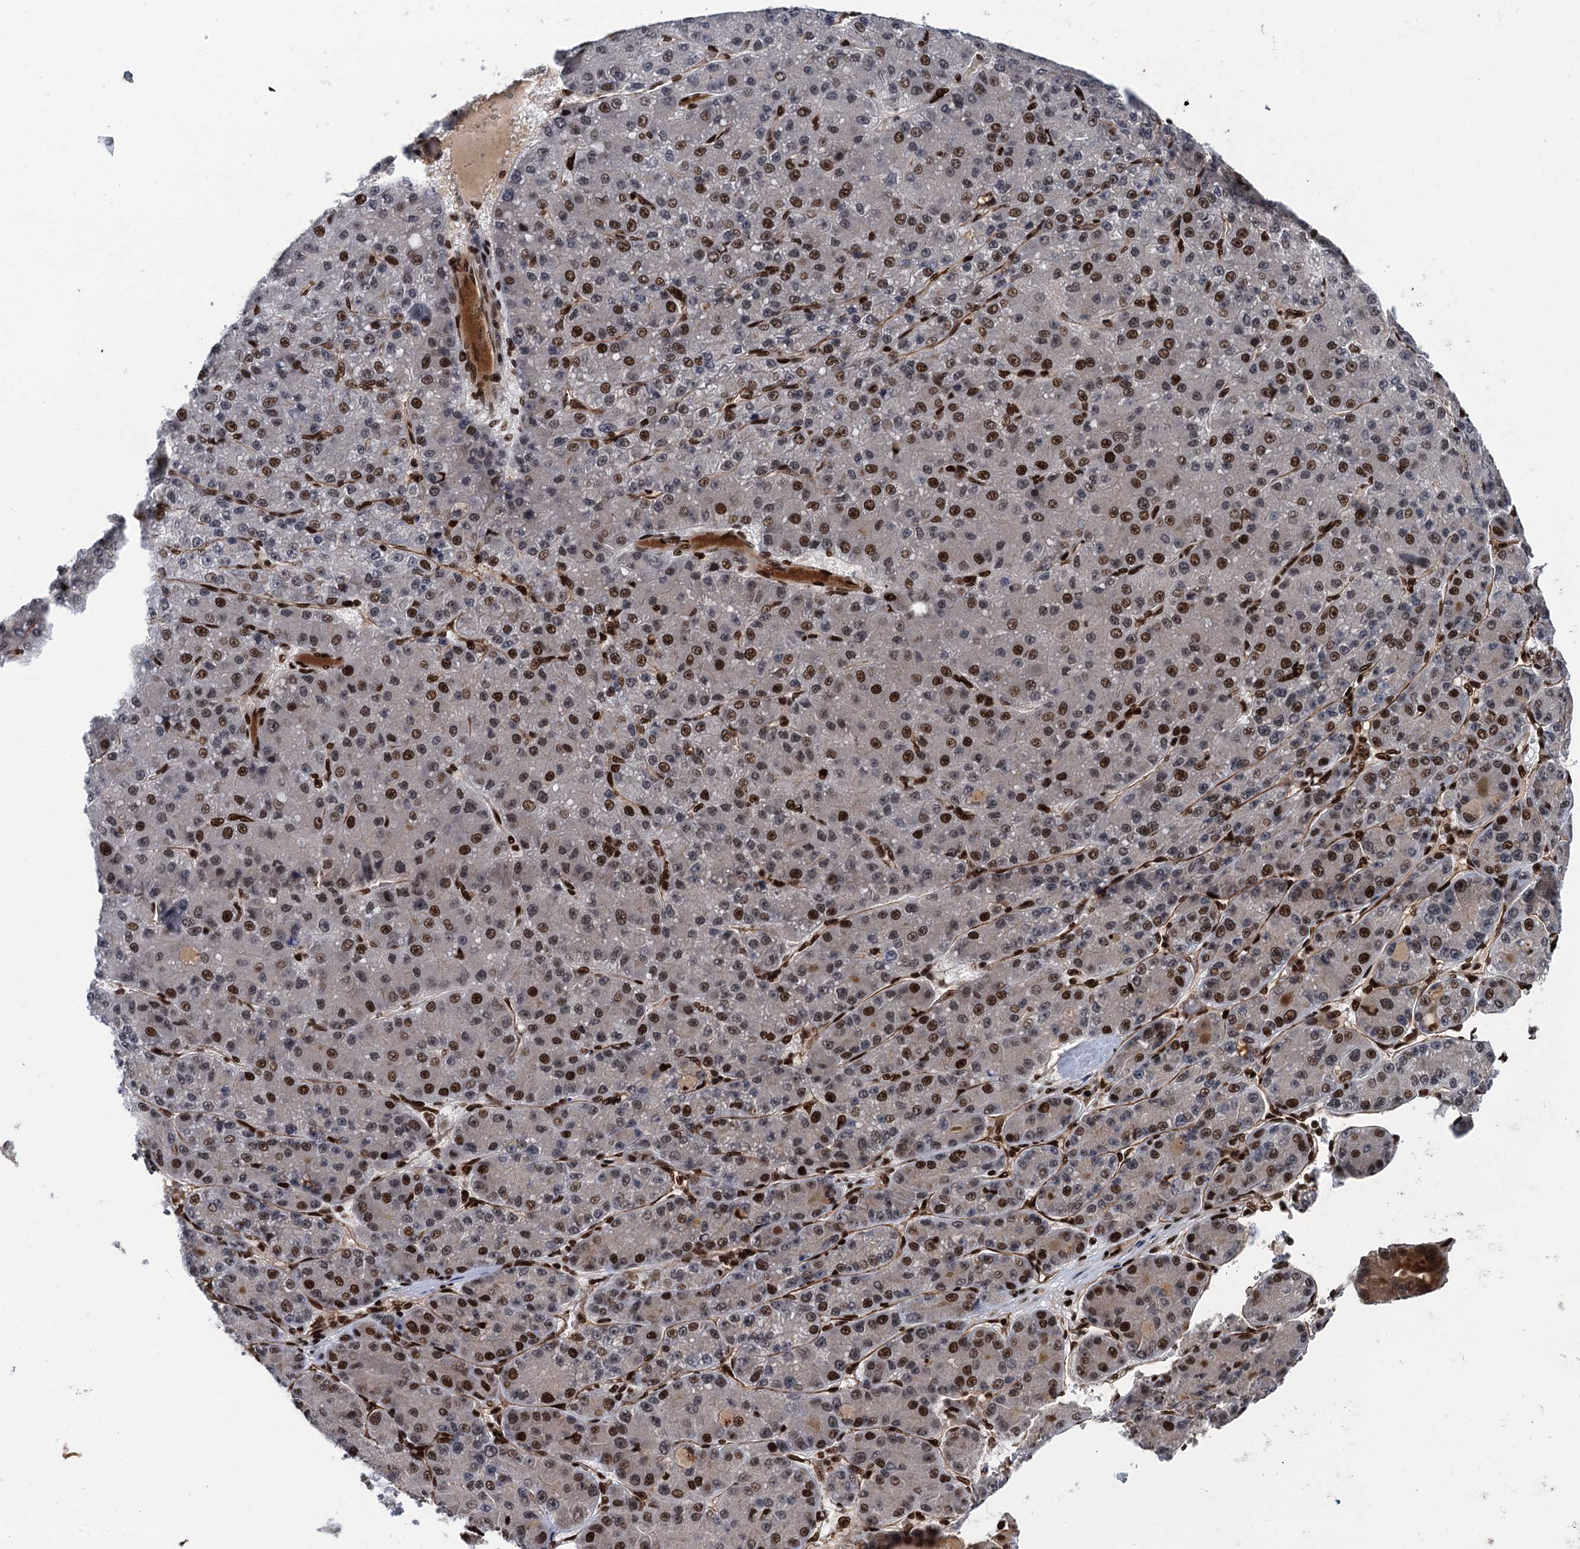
{"staining": {"intensity": "strong", "quantity": ">75%", "location": "nuclear"}, "tissue": "liver cancer", "cell_type": "Tumor cells", "image_type": "cancer", "snomed": [{"axis": "morphology", "description": "Carcinoma, Hepatocellular, NOS"}, {"axis": "topography", "description": "Liver"}], "caption": "Liver hepatocellular carcinoma was stained to show a protein in brown. There is high levels of strong nuclear positivity in about >75% of tumor cells. The protein of interest is shown in brown color, while the nuclei are stained blue.", "gene": "PPP4R1", "patient": {"sex": "male", "age": 67}}